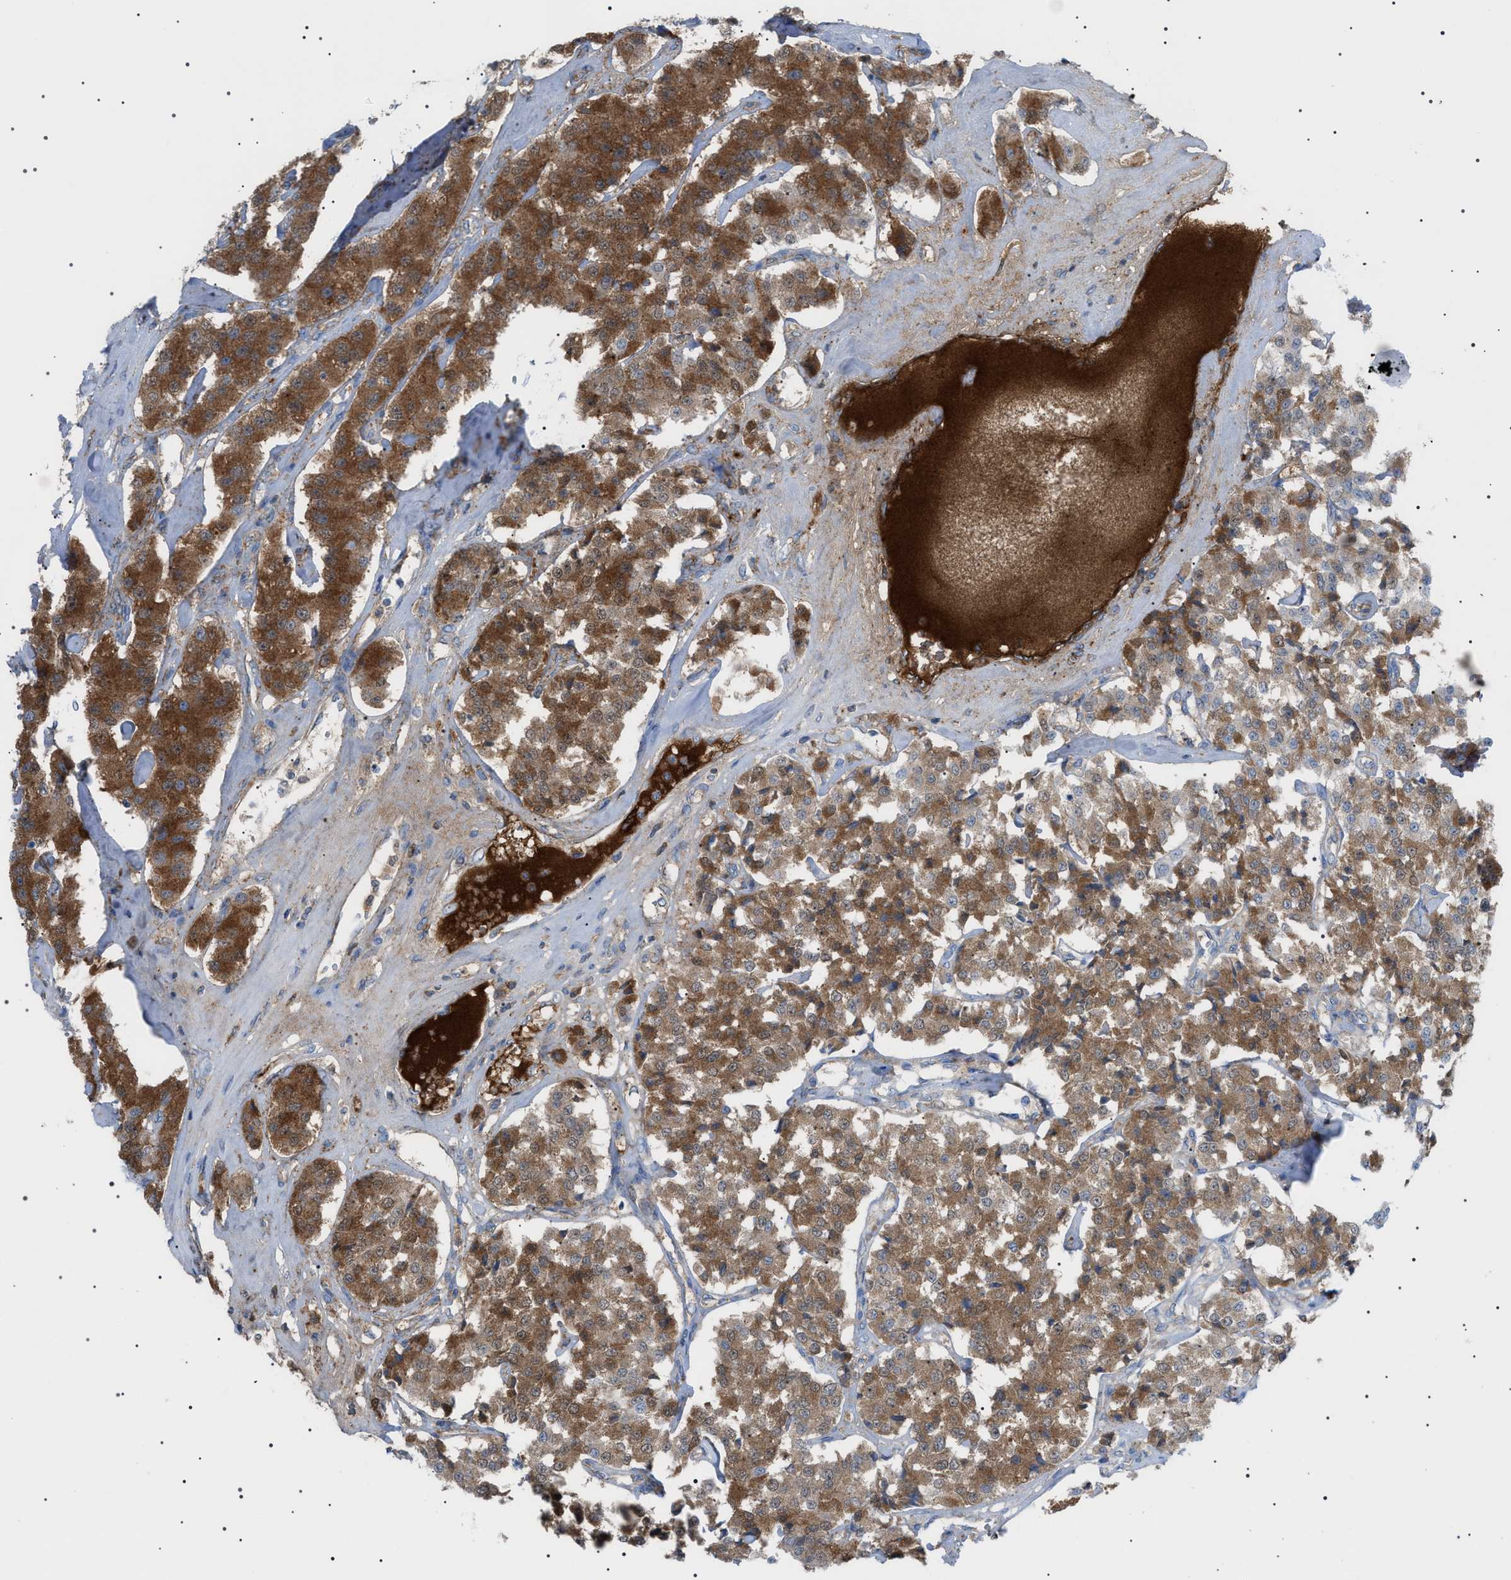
{"staining": {"intensity": "moderate", "quantity": ">75%", "location": "cytoplasmic/membranous"}, "tissue": "carcinoid", "cell_type": "Tumor cells", "image_type": "cancer", "snomed": [{"axis": "morphology", "description": "Carcinoid, malignant, NOS"}, {"axis": "topography", "description": "Pancreas"}], "caption": "Carcinoid was stained to show a protein in brown. There is medium levels of moderate cytoplasmic/membranous expression in approximately >75% of tumor cells.", "gene": "LPA", "patient": {"sex": "male", "age": 41}}